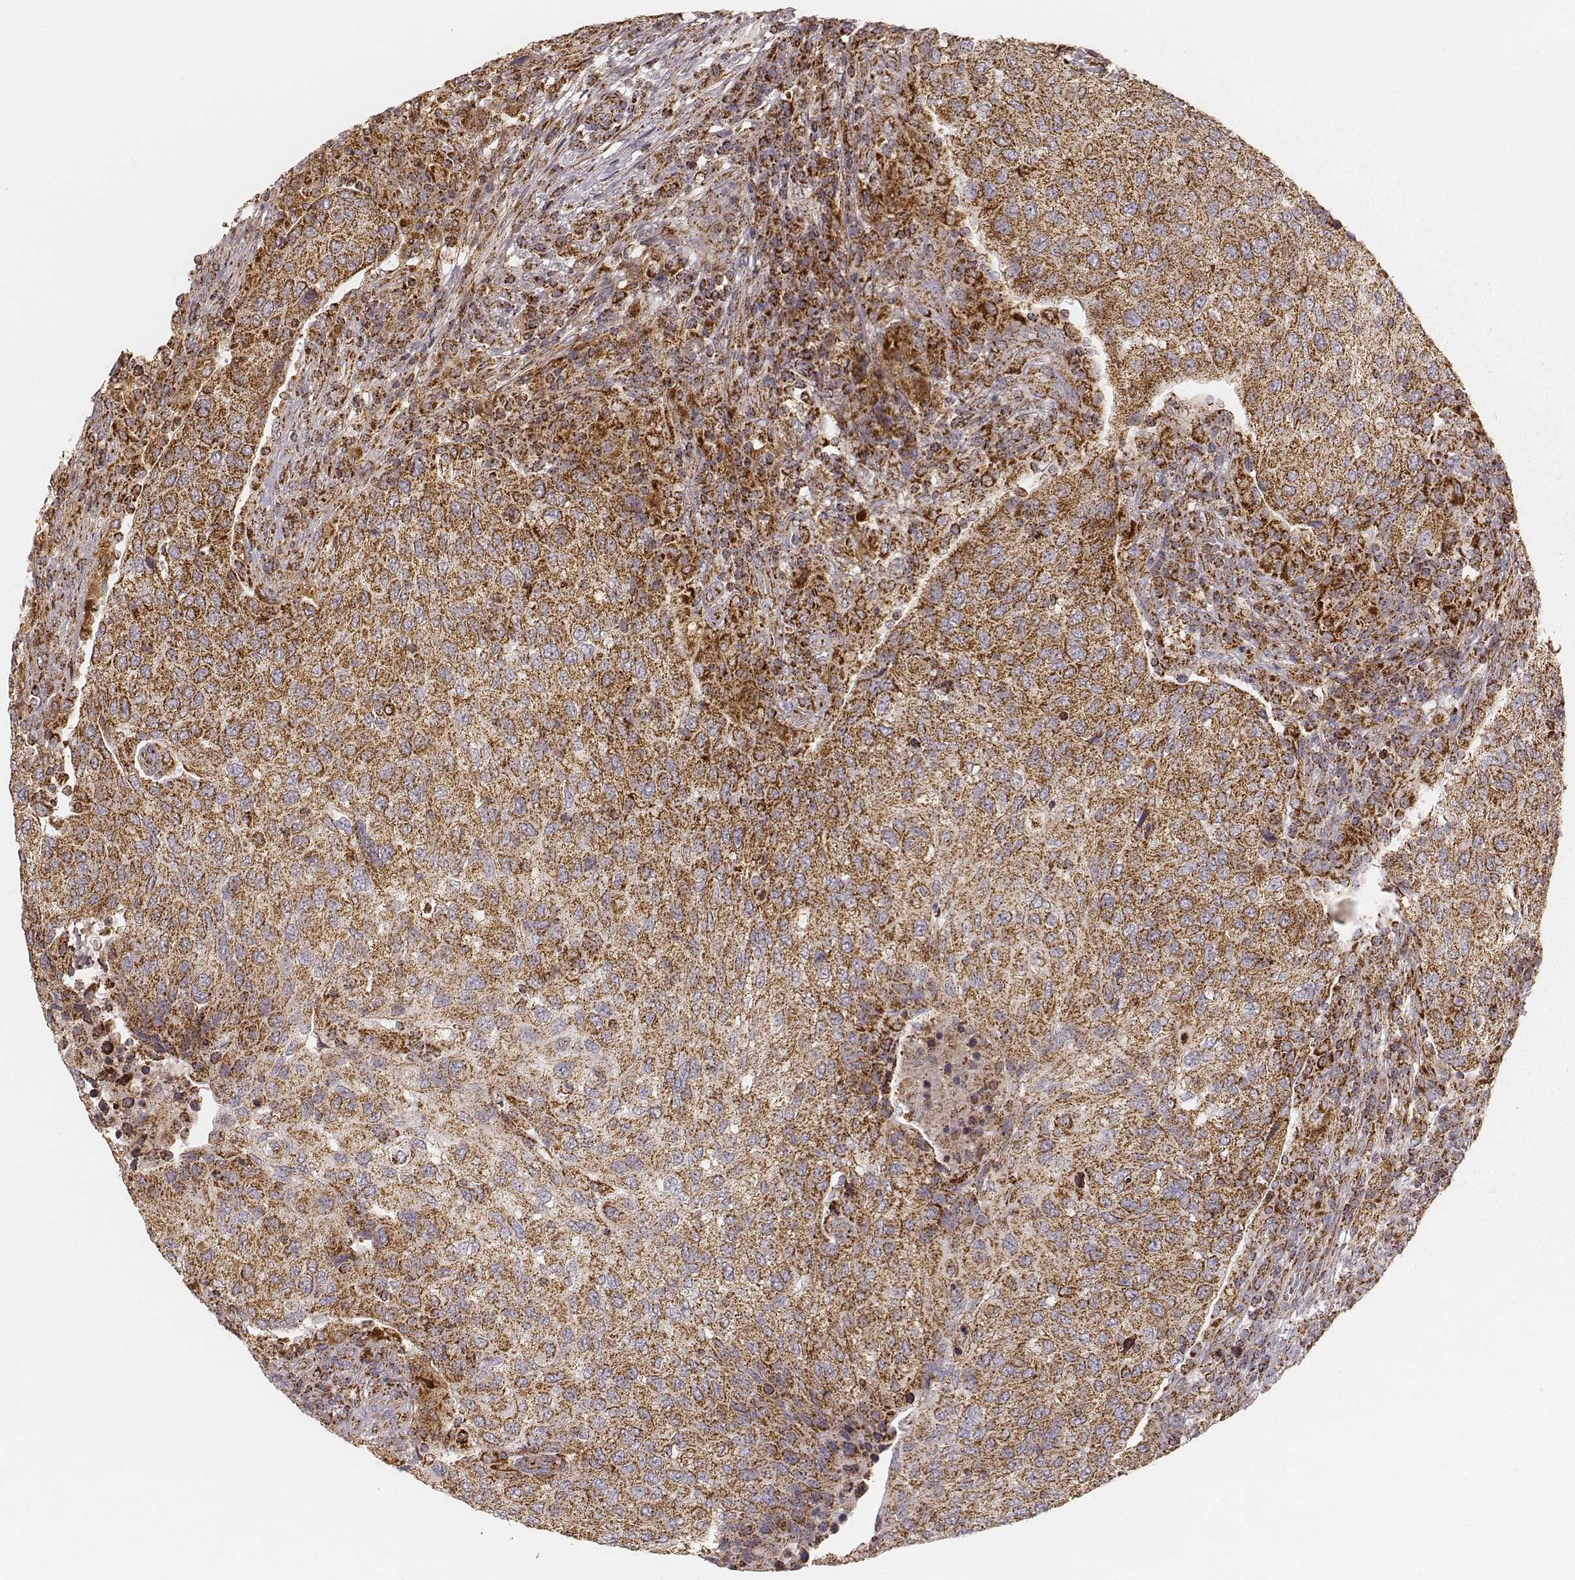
{"staining": {"intensity": "strong", "quantity": ">75%", "location": "cytoplasmic/membranous"}, "tissue": "urothelial cancer", "cell_type": "Tumor cells", "image_type": "cancer", "snomed": [{"axis": "morphology", "description": "Urothelial carcinoma, High grade"}, {"axis": "topography", "description": "Urinary bladder"}], "caption": "Immunohistochemical staining of urothelial cancer displays high levels of strong cytoplasmic/membranous positivity in approximately >75% of tumor cells.", "gene": "CS", "patient": {"sex": "female", "age": 78}}